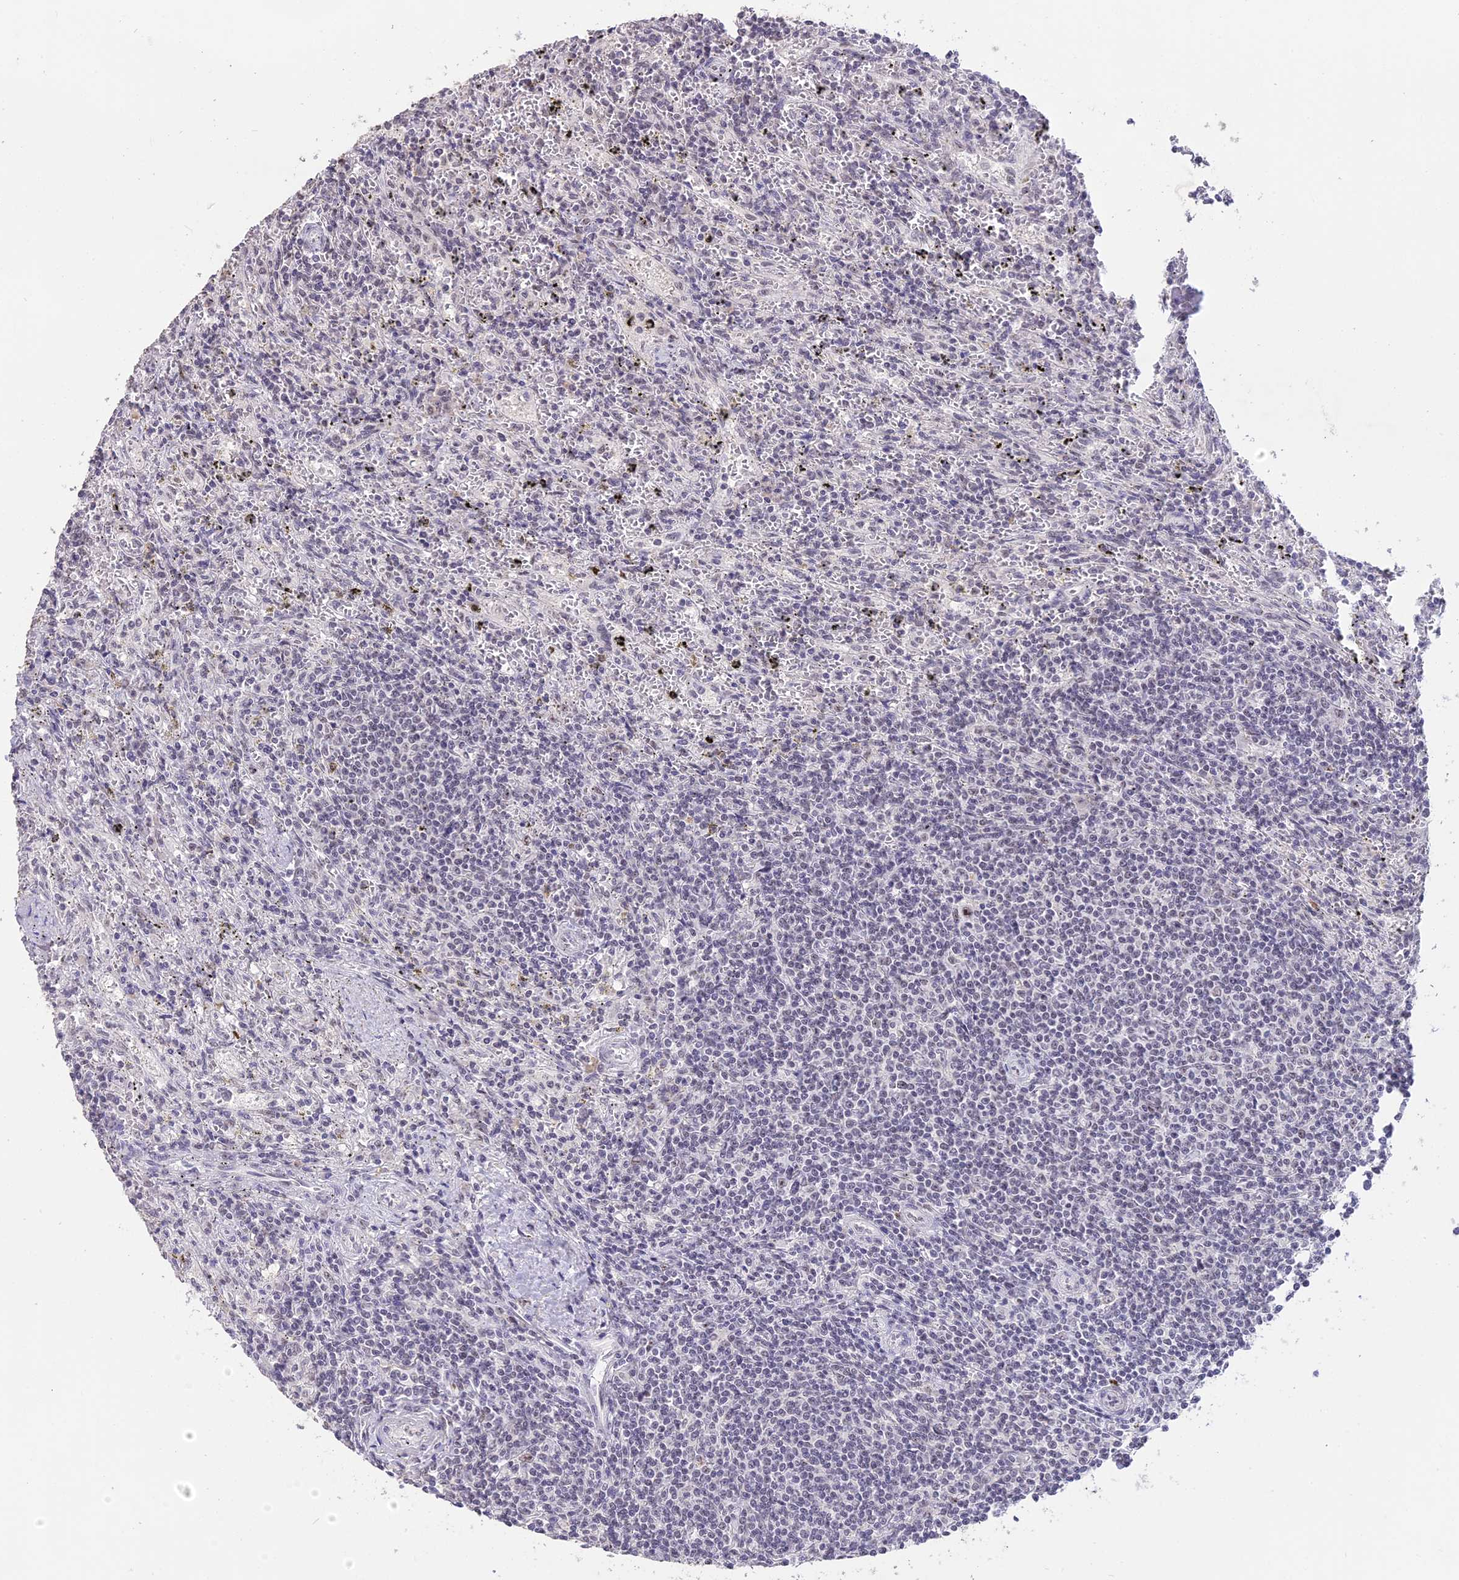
{"staining": {"intensity": "negative", "quantity": "none", "location": "none"}, "tissue": "lymphoma", "cell_type": "Tumor cells", "image_type": "cancer", "snomed": [{"axis": "morphology", "description": "Malignant lymphoma, non-Hodgkin's type, Low grade"}, {"axis": "topography", "description": "Spleen"}], "caption": "High power microscopy micrograph of an immunohistochemistry histopathology image of low-grade malignant lymphoma, non-Hodgkin's type, revealing no significant expression in tumor cells.", "gene": "SETD2", "patient": {"sex": "male", "age": 76}}